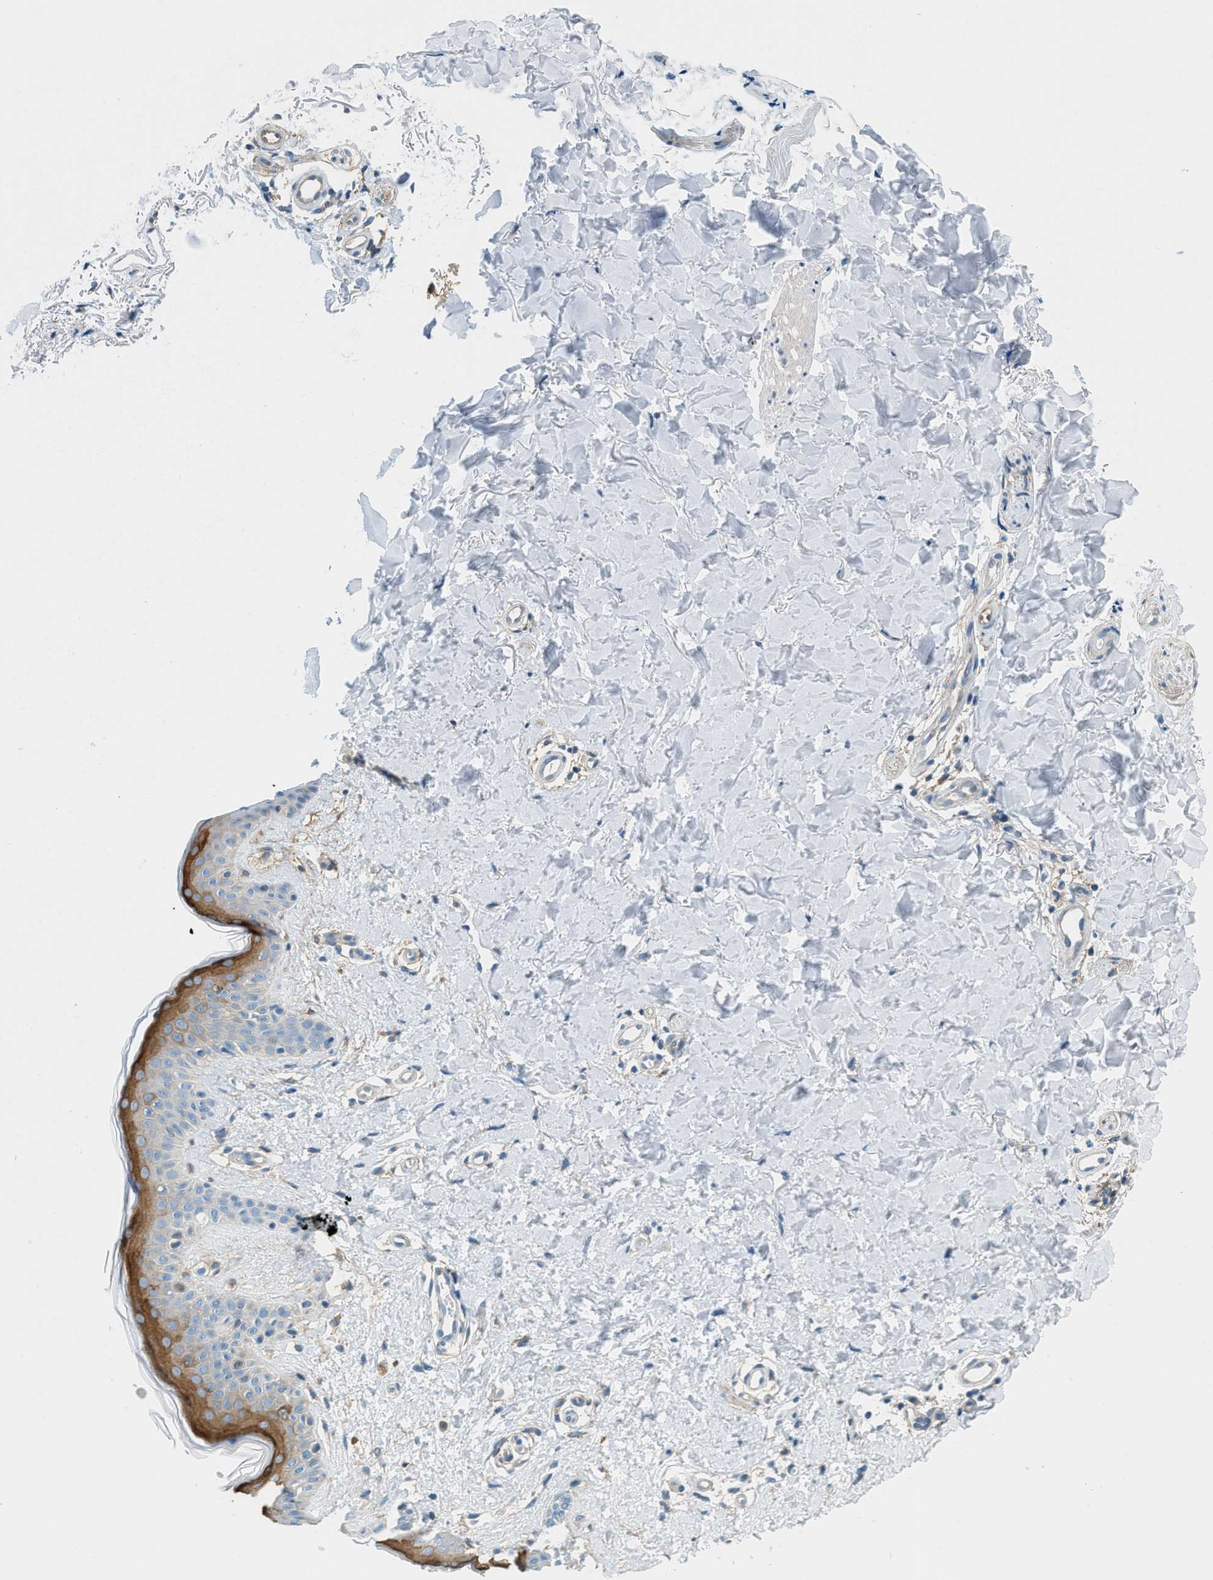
{"staining": {"intensity": "weak", "quantity": "25%-75%", "location": "cytoplasmic/membranous"}, "tissue": "skin", "cell_type": "Fibroblasts", "image_type": "normal", "snomed": [{"axis": "morphology", "description": "Normal tissue, NOS"}, {"axis": "topography", "description": "Skin"}], "caption": "Weak cytoplasmic/membranous protein staining is identified in approximately 25%-75% of fibroblasts in skin. (DAB (3,3'-diaminobenzidine) IHC, brown staining for protein, blue staining for nuclei).", "gene": "ZNF367", "patient": {"sex": "male", "age": 40}}